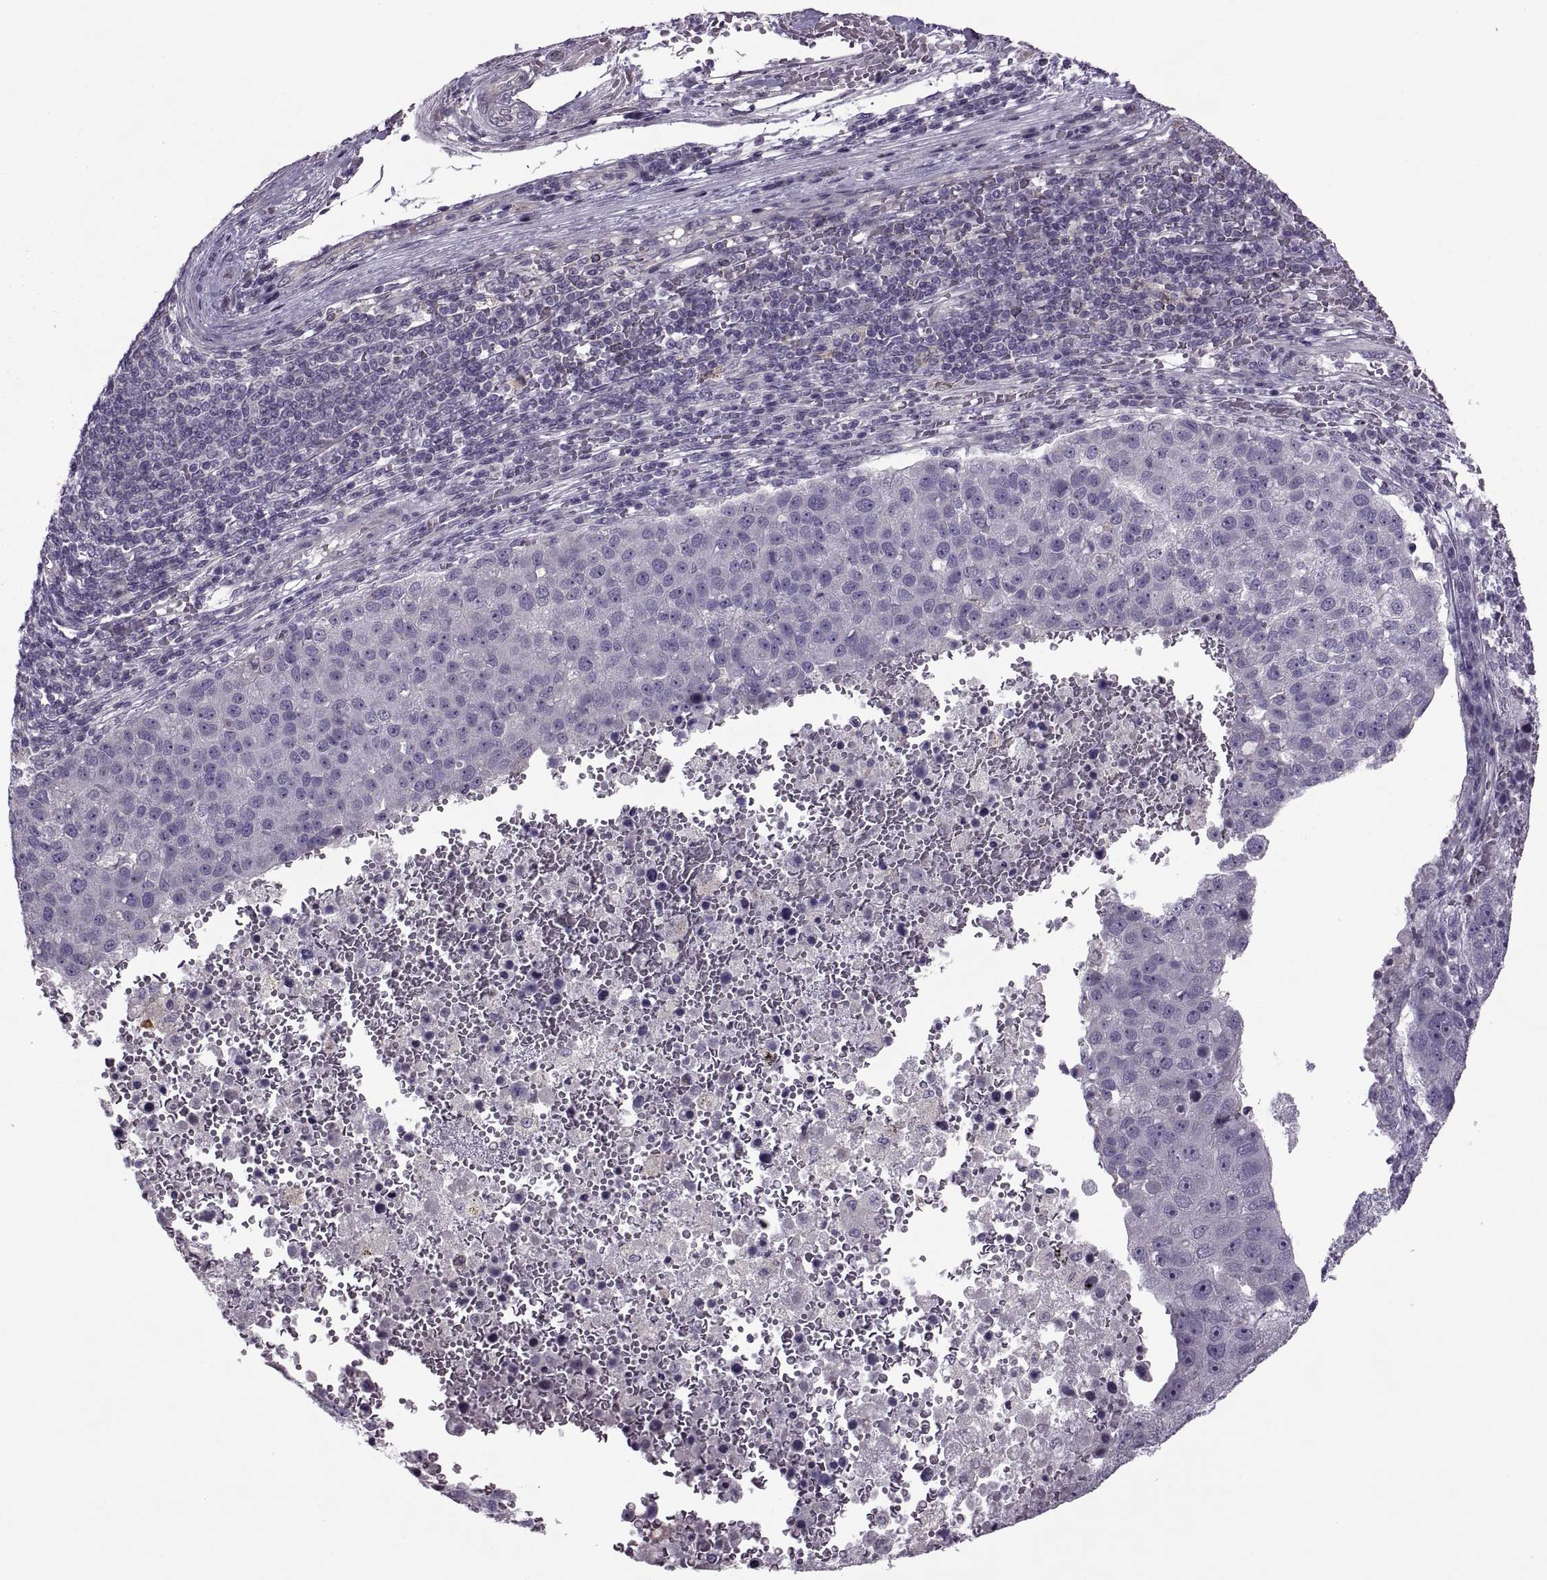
{"staining": {"intensity": "negative", "quantity": "none", "location": "none"}, "tissue": "pancreatic cancer", "cell_type": "Tumor cells", "image_type": "cancer", "snomed": [{"axis": "morphology", "description": "Adenocarcinoma, NOS"}, {"axis": "topography", "description": "Pancreas"}], "caption": "Protein analysis of adenocarcinoma (pancreatic) shows no significant staining in tumor cells. (Brightfield microscopy of DAB immunohistochemistry (IHC) at high magnification).", "gene": "ODF3", "patient": {"sex": "female", "age": 61}}